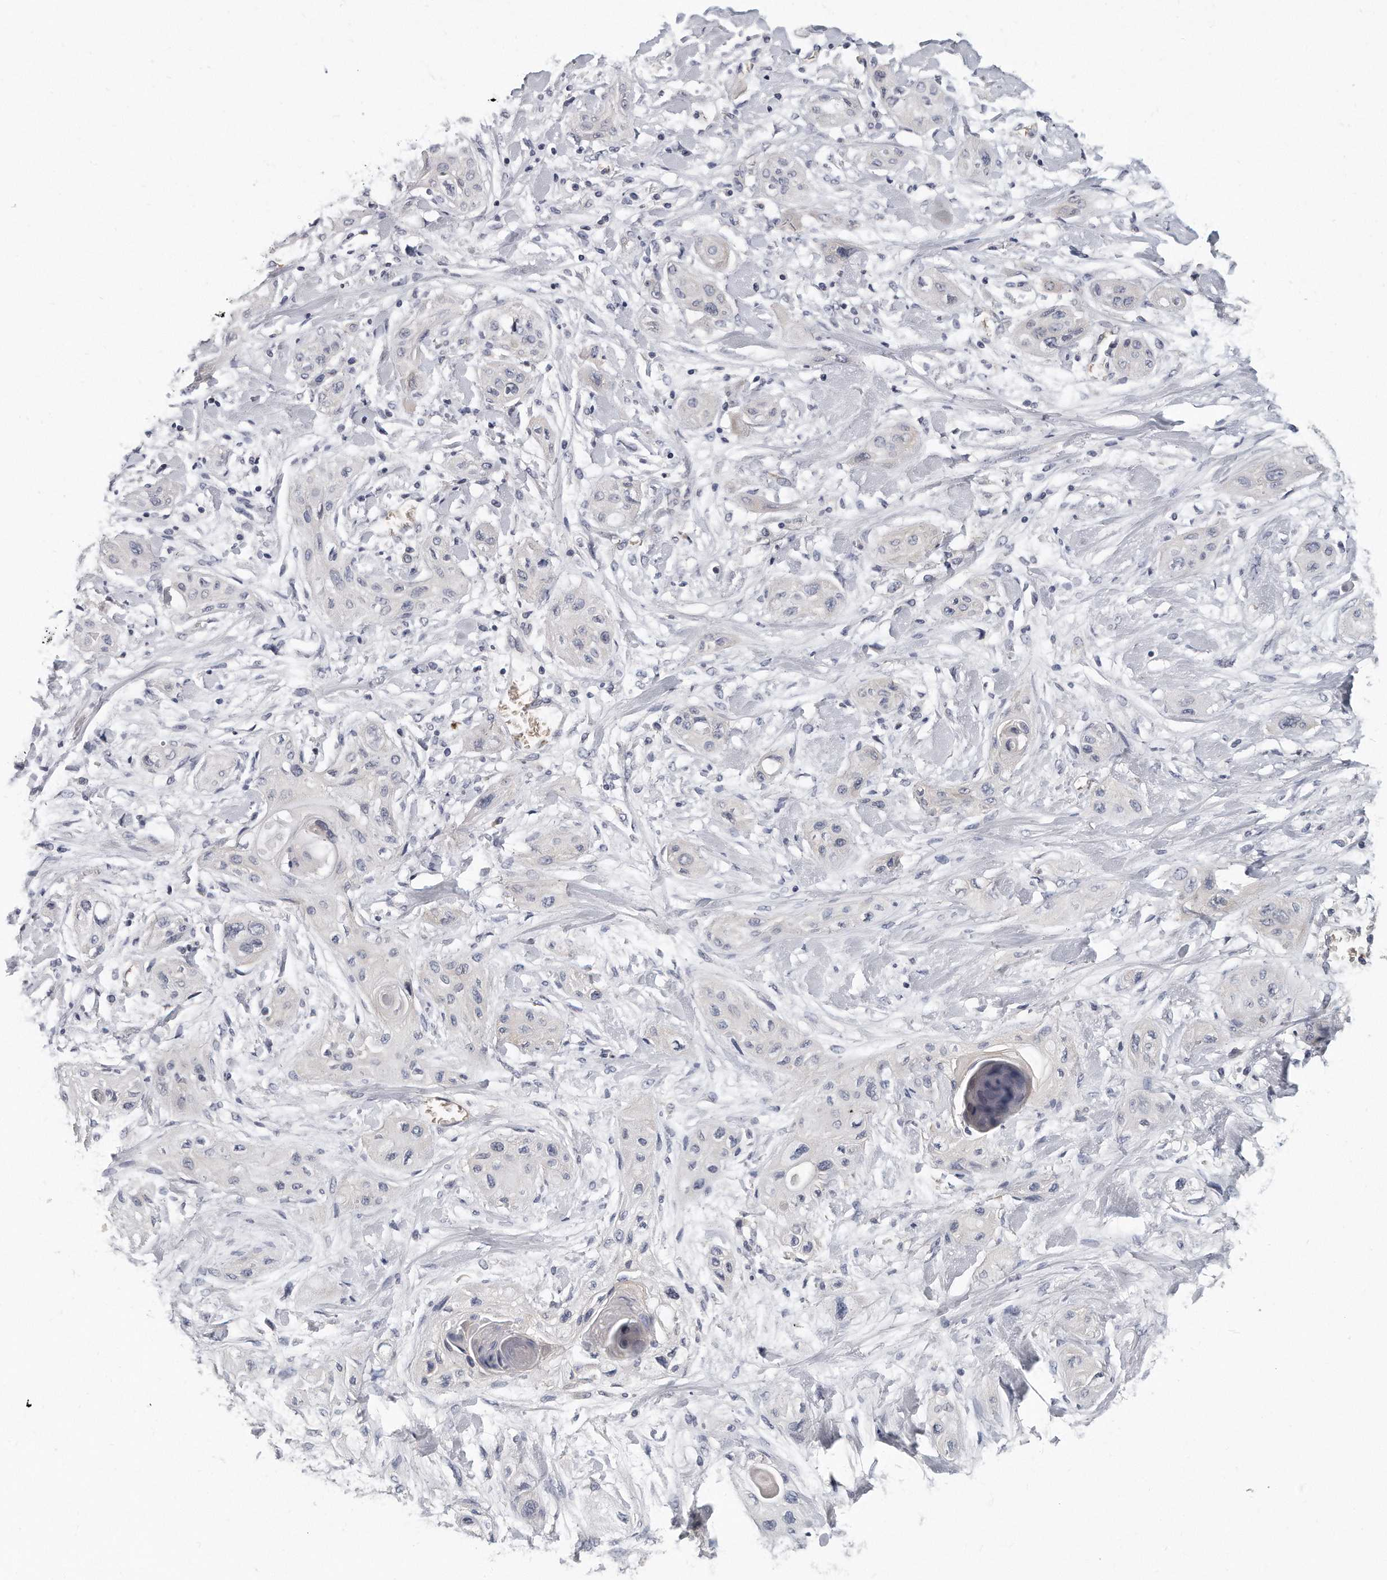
{"staining": {"intensity": "negative", "quantity": "none", "location": "none"}, "tissue": "lung cancer", "cell_type": "Tumor cells", "image_type": "cancer", "snomed": [{"axis": "morphology", "description": "Squamous cell carcinoma, NOS"}, {"axis": "topography", "description": "Lung"}], "caption": "An image of human lung squamous cell carcinoma is negative for staining in tumor cells.", "gene": "PLEKHA6", "patient": {"sex": "female", "age": 47}}